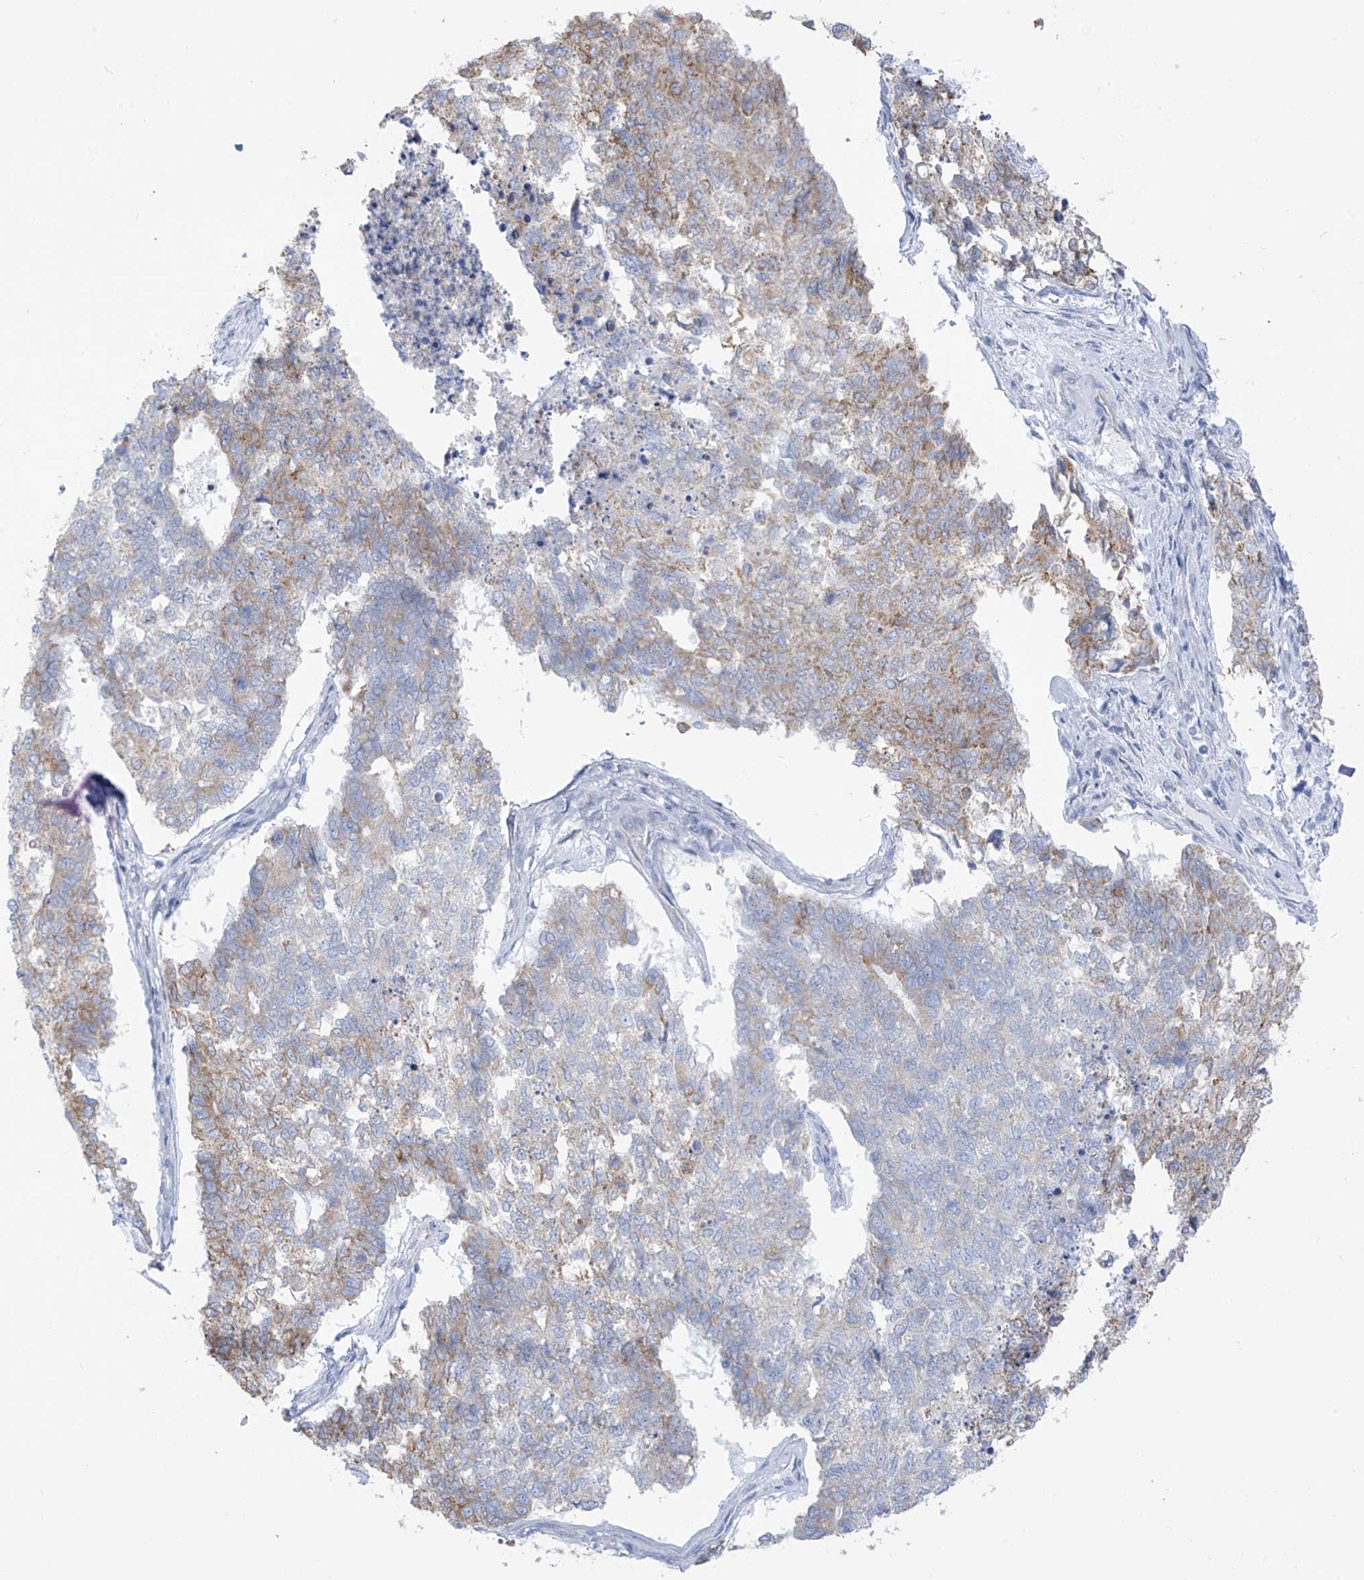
{"staining": {"intensity": "moderate", "quantity": "<25%", "location": "cytoplasmic/membranous"}, "tissue": "cervical cancer", "cell_type": "Tumor cells", "image_type": "cancer", "snomed": [{"axis": "morphology", "description": "Squamous cell carcinoma, NOS"}, {"axis": "topography", "description": "Cervix"}], "caption": "Protein expression analysis of cervical cancer (squamous cell carcinoma) shows moderate cytoplasmic/membranous positivity in approximately <25% of tumor cells. (Brightfield microscopy of DAB IHC at high magnification).", "gene": "RCN2", "patient": {"sex": "female", "age": 63}}